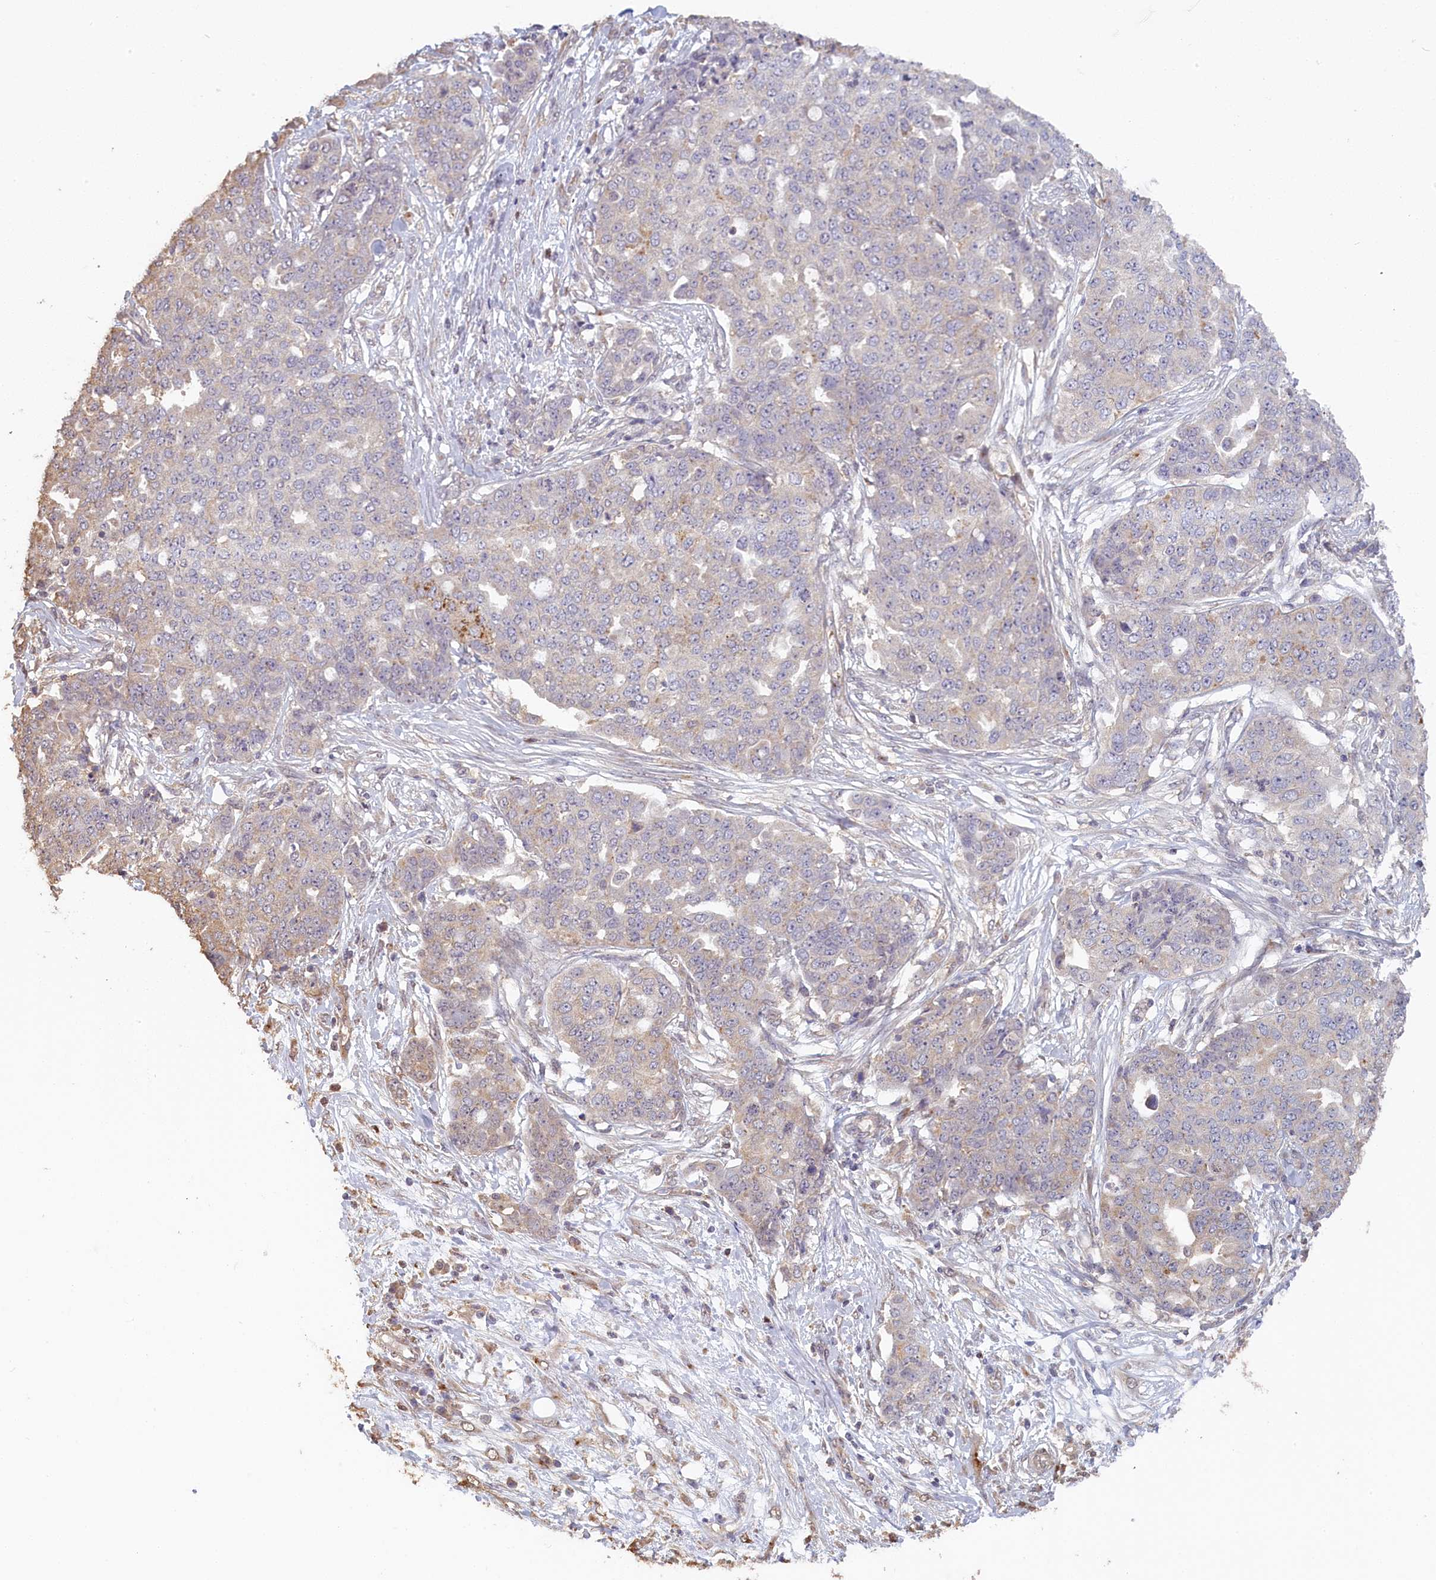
{"staining": {"intensity": "negative", "quantity": "none", "location": "none"}, "tissue": "ovarian cancer", "cell_type": "Tumor cells", "image_type": "cancer", "snomed": [{"axis": "morphology", "description": "Cystadenocarcinoma, serous, NOS"}, {"axis": "topography", "description": "Soft tissue"}, {"axis": "topography", "description": "Ovary"}], "caption": "Ovarian cancer was stained to show a protein in brown. There is no significant staining in tumor cells.", "gene": "STX16", "patient": {"sex": "female", "age": 57}}